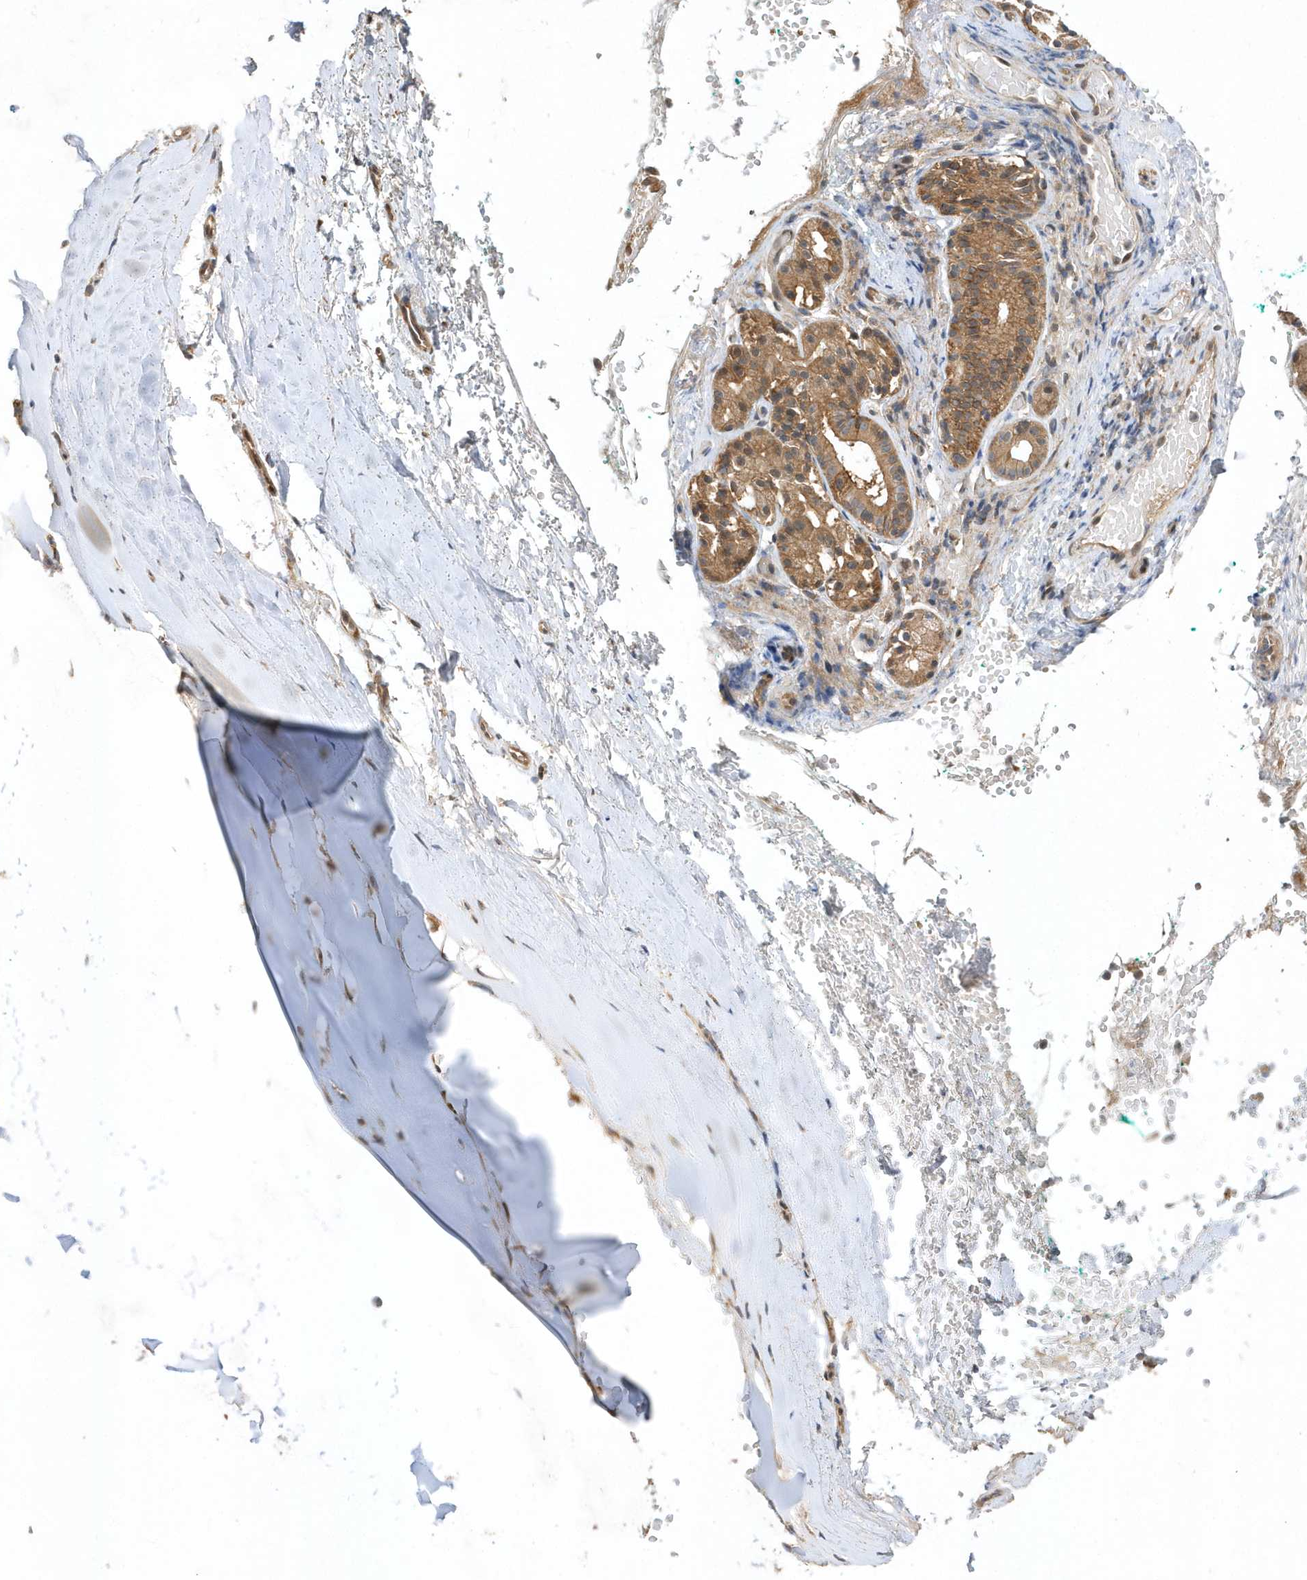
{"staining": {"intensity": "weak", "quantity": ">75%", "location": "cytoplasmic/membranous"}, "tissue": "adipose tissue", "cell_type": "Adipocytes", "image_type": "normal", "snomed": [{"axis": "morphology", "description": "Normal tissue, NOS"}, {"axis": "morphology", "description": "Basal cell carcinoma"}, {"axis": "topography", "description": "Cartilage tissue"}, {"axis": "topography", "description": "Nasopharynx"}, {"axis": "topography", "description": "Oral tissue"}], "caption": "IHC staining of unremarkable adipose tissue, which exhibits low levels of weak cytoplasmic/membranous staining in approximately >75% of adipocytes indicating weak cytoplasmic/membranous protein expression. The staining was performed using DAB (3,3'-diaminobenzidine) (brown) for protein detection and nuclei were counterstained in hematoxylin (blue).", "gene": "GFM2", "patient": {"sex": "female", "age": 77}}